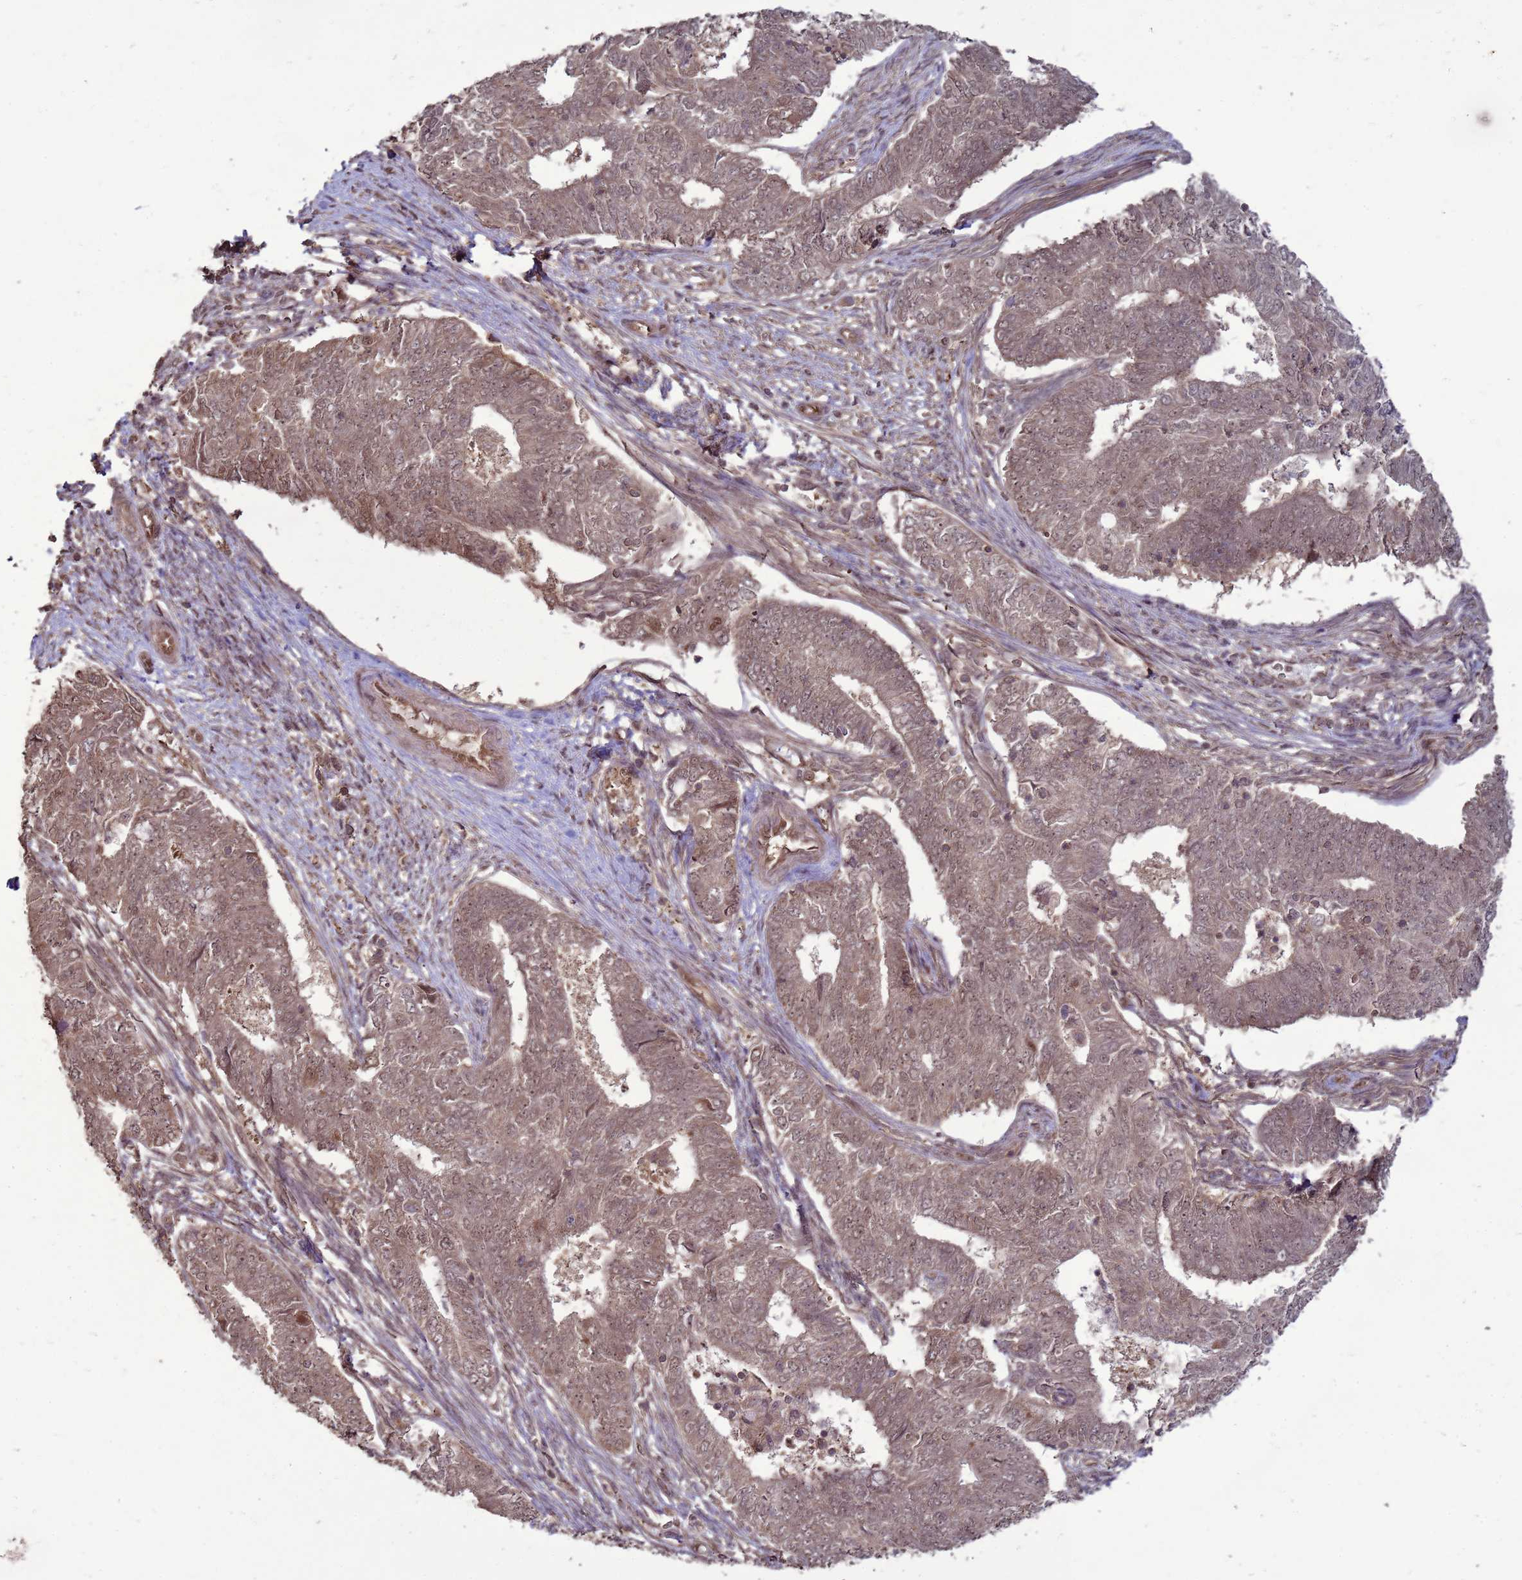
{"staining": {"intensity": "weak", "quantity": ">75%", "location": "cytoplasmic/membranous,nuclear"}, "tissue": "endometrial cancer", "cell_type": "Tumor cells", "image_type": "cancer", "snomed": [{"axis": "morphology", "description": "Adenocarcinoma, NOS"}, {"axis": "topography", "description": "Endometrium"}], "caption": "Immunohistochemistry (DAB) staining of endometrial cancer shows weak cytoplasmic/membranous and nuclear protein expression in approximately >75% of tumor cells.", "gene": "CRBN", "patient": {"sex": "female", "age": 62}}